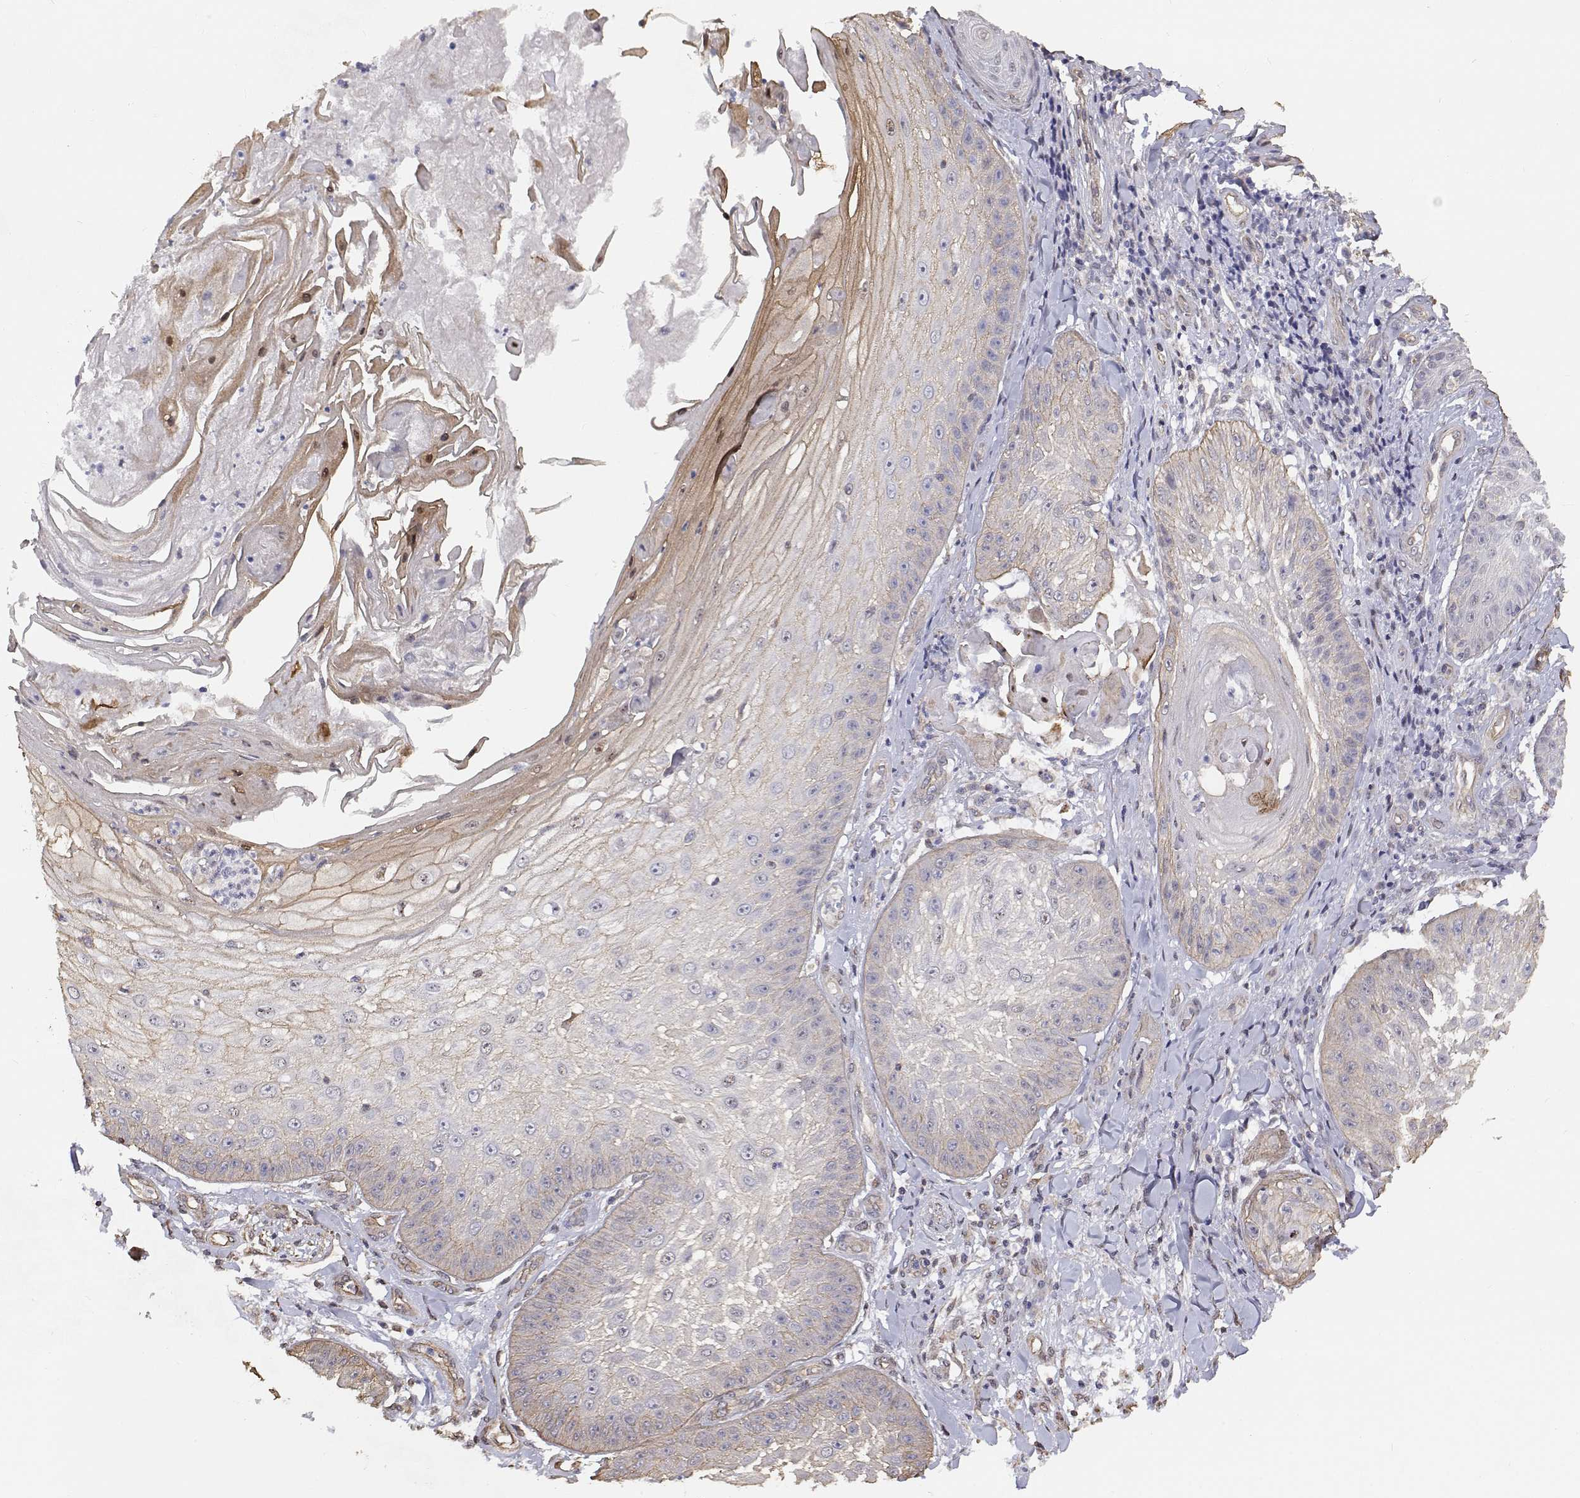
{"staining": {"intensity": "weak", "quantity": "<25%", "location": "cytoplasmic/membranous"}, "tissue": "skin cancer", "cell_type": "Tumor cells", "image_type": "cancer", "snomed": [{"axis": "morphology", "description": "Squamous cell carcinoma, NOS"}, {"axis": "topography", "description": "Skin"}], "caption": "Immunohistochemical staining of human skin cancer shows no significant staining in tumor cells.", "gene": "GSDMA", "patient": {"sex": "male", "age": 70}}